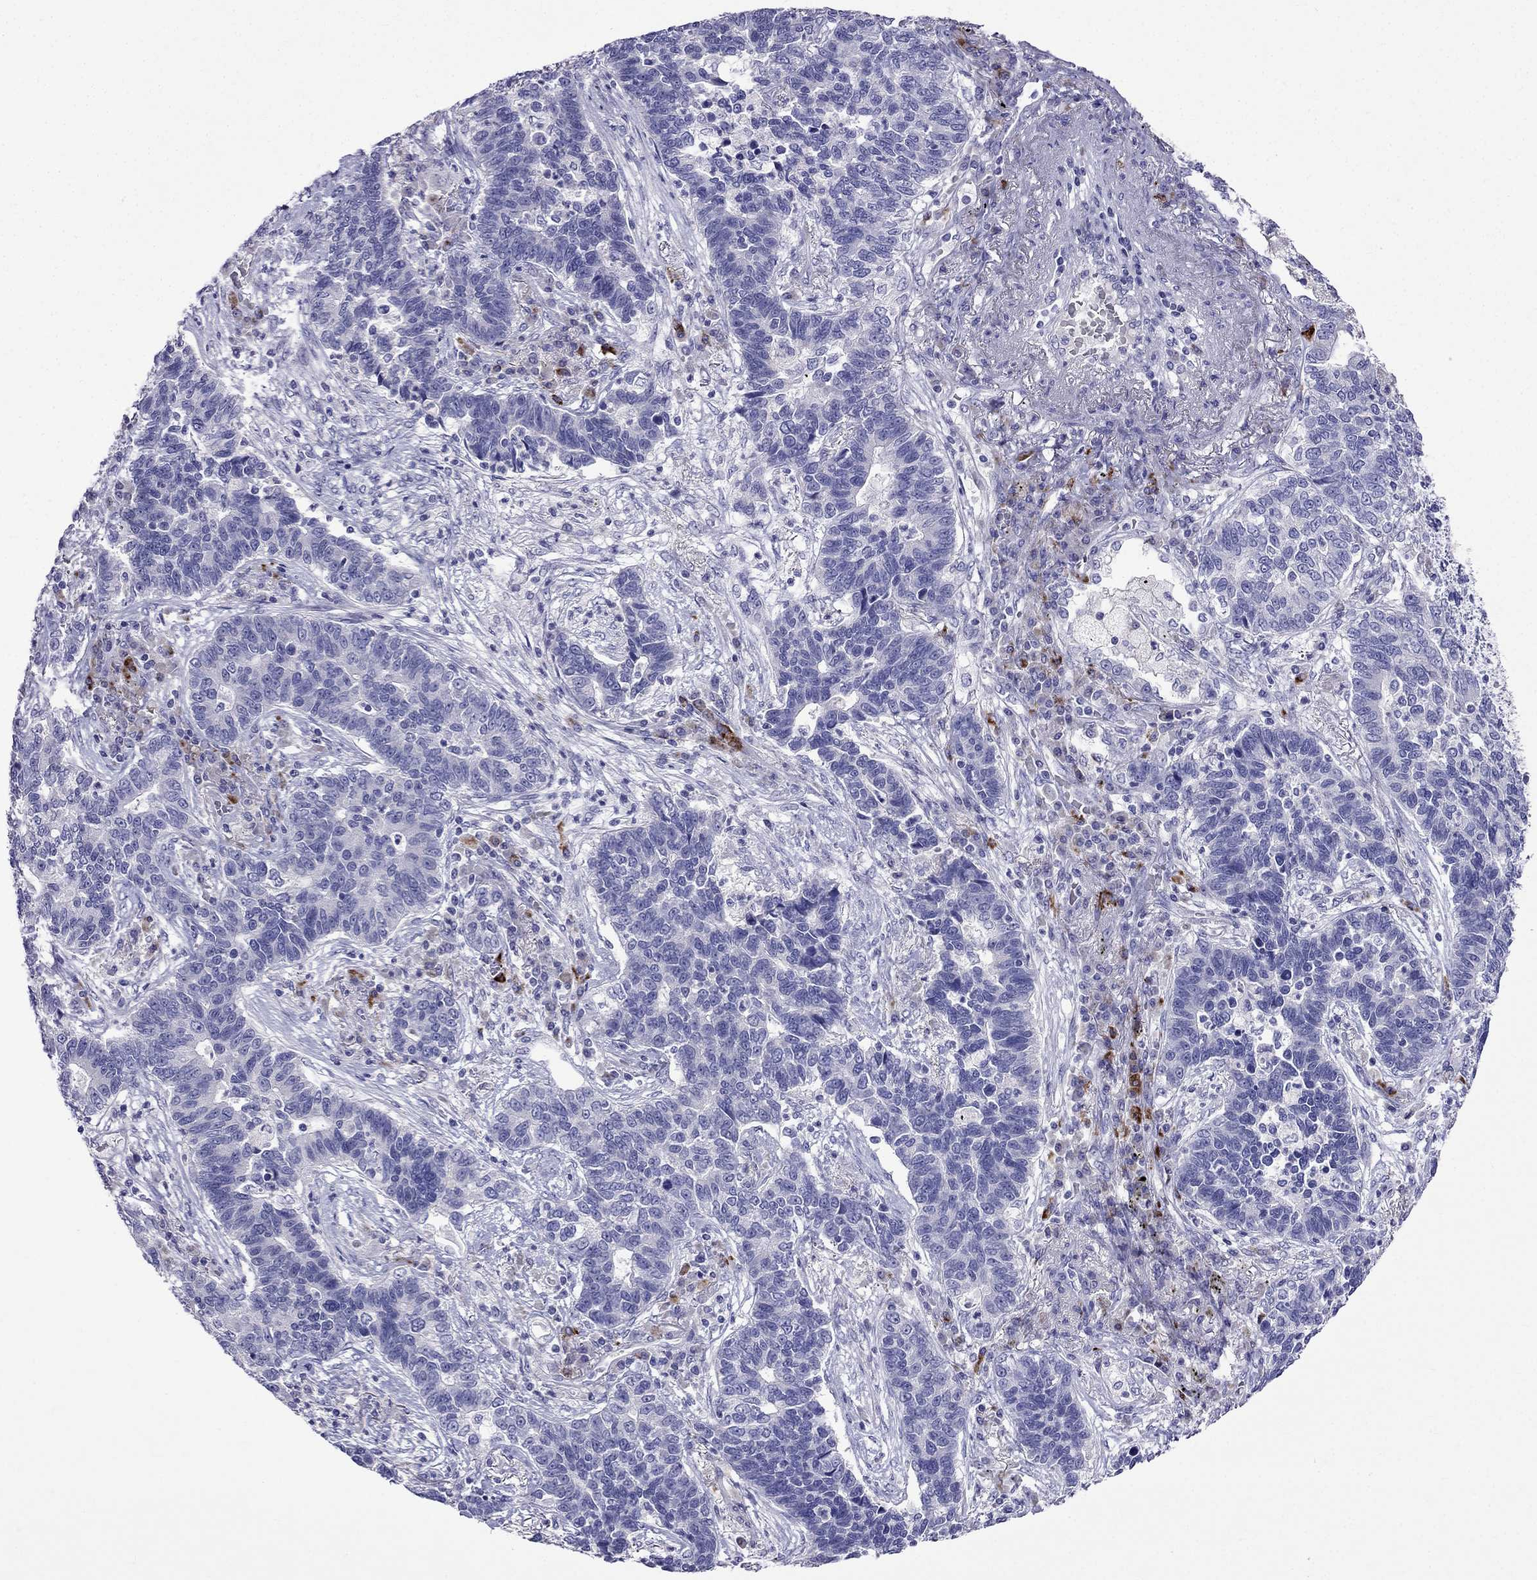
{"staining": {"intensity": "negative", "quantity": "none", "location": "none"}, "tissue": "lung cancer", "cell_type": "Tumor cells", "image_type": "cancer", "snomed": [{"axis": "morphology", "description": "Adenocarcinoma, NOS"}, {"axis": "topography", "description": "Lung"}], "caption": "Human lung cancer (adenocarcinoma) stained for a protein using immunohistochemistry exhibits no expression in tumor cells.", "gene": "PATE1", "patient": {"sex": "female", "age": 57}}